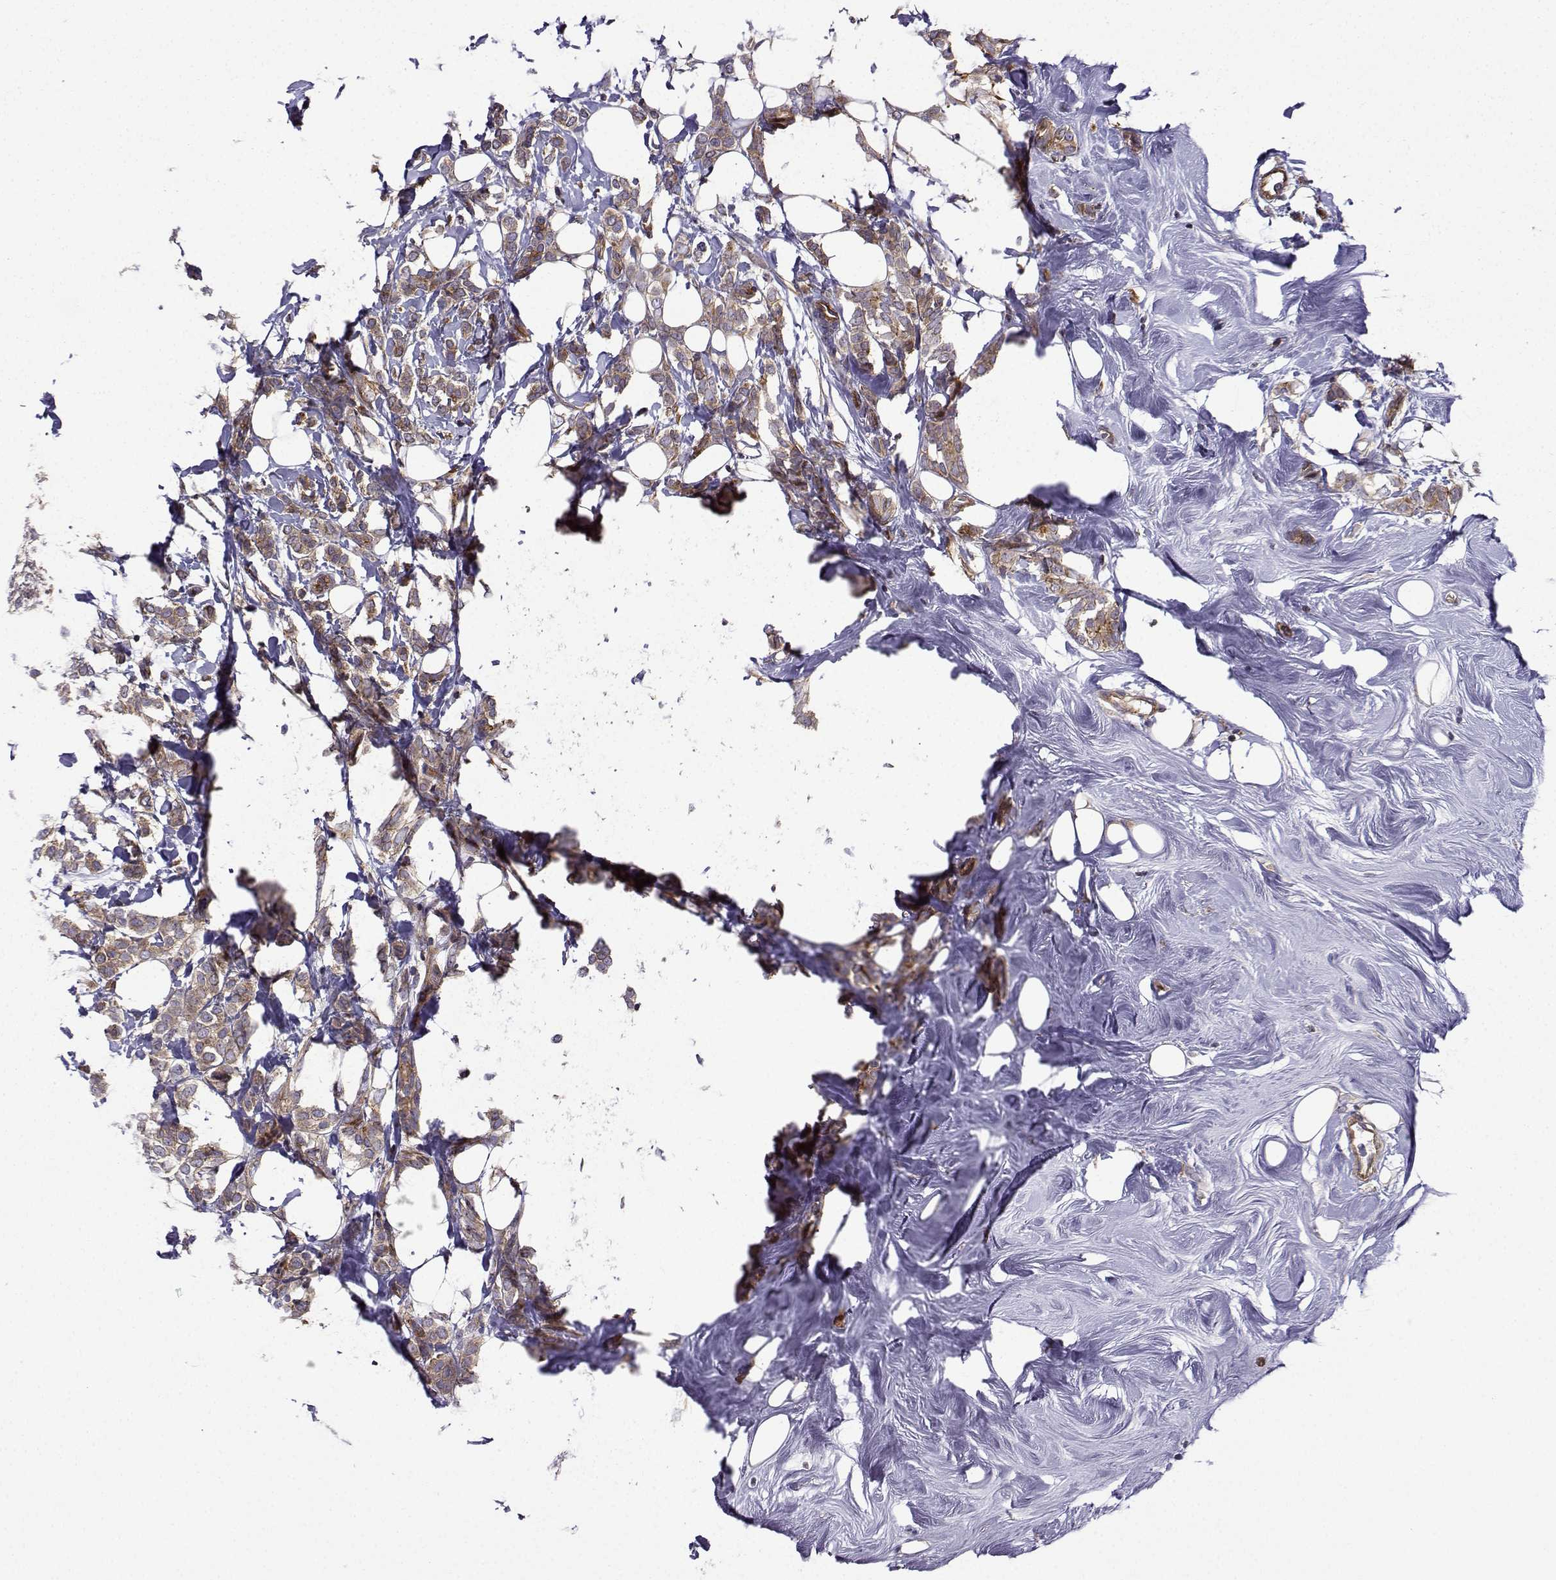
{"staining": {"intensity": "moderate", "quantity": ">75%", "location": "cytoplasmic/membranous"}, "tissue": "breast cancer", "cell_type": "Tumor cells", "image_type": "cancer", "snomed": [{"axis": "morphology", "description": "Lobular carcinoma"}, {"axis": "topography", "description": "Breast"}], "caption": "Breast cancer (lobular carcinoma) stained with immunohistochemistry (IHC) shows moderate cytoplasmic/membranous expression in approximately >75% of tumor cells.", "gene": "ITGB8", "patient": {"sex": "female", "age": 49}}